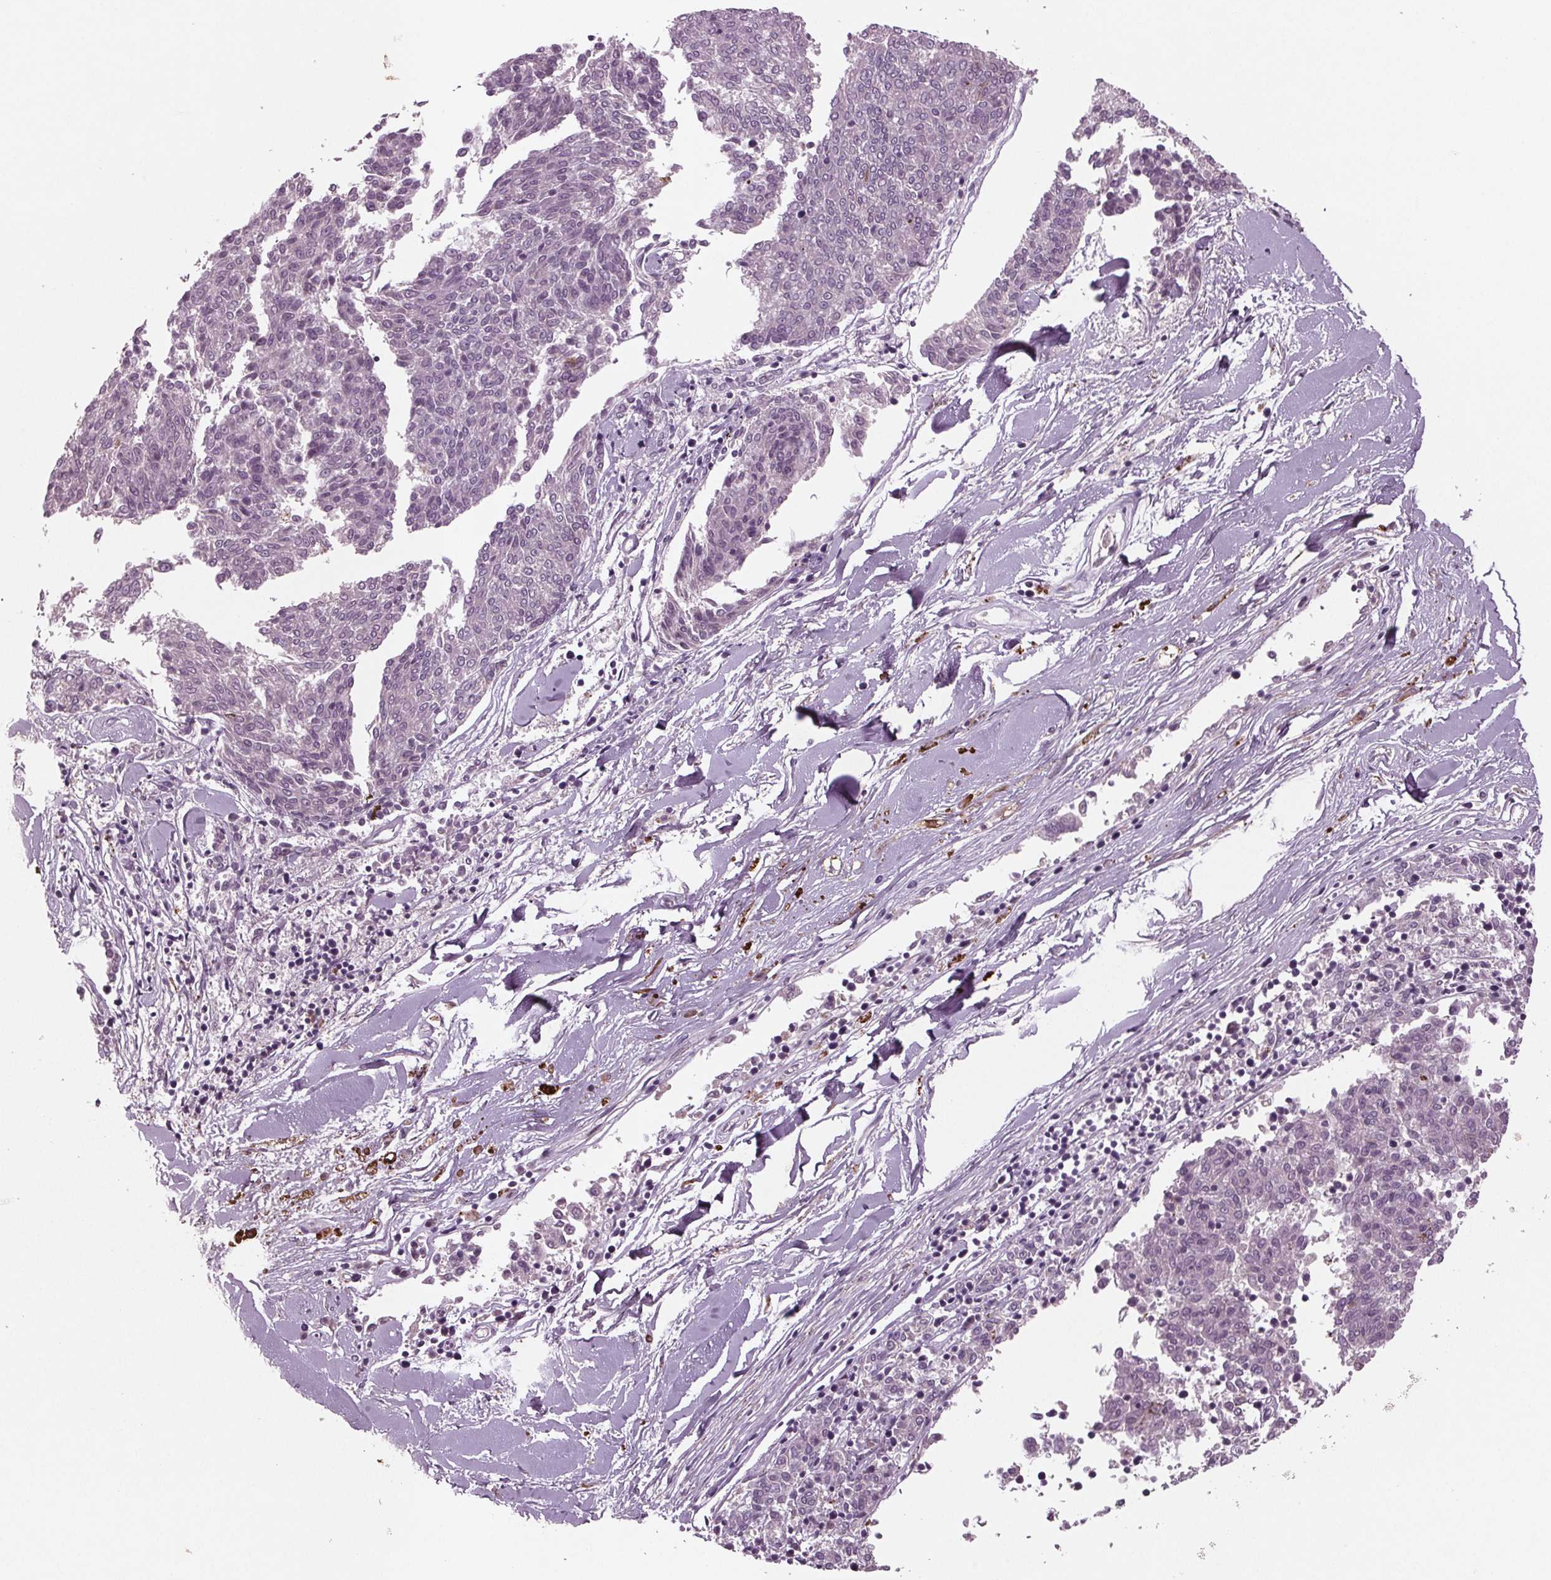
{"staining": {"intensity": "negative", "quantity": "none", "location": "none"}, "tissue": "melanoma", "cell_type": "Tumor cells", "image_type": "cancer", "snomed": [{"axis": "morphology", "description": "Malignant melanoma, NOS"}, {"axis": "topography", "description": "Skin"}], "caption": "Tumor cells show no significant expression in melanoma.", "gene": "BHLHE22", "patient": {"sex": "female", "age": 72}}